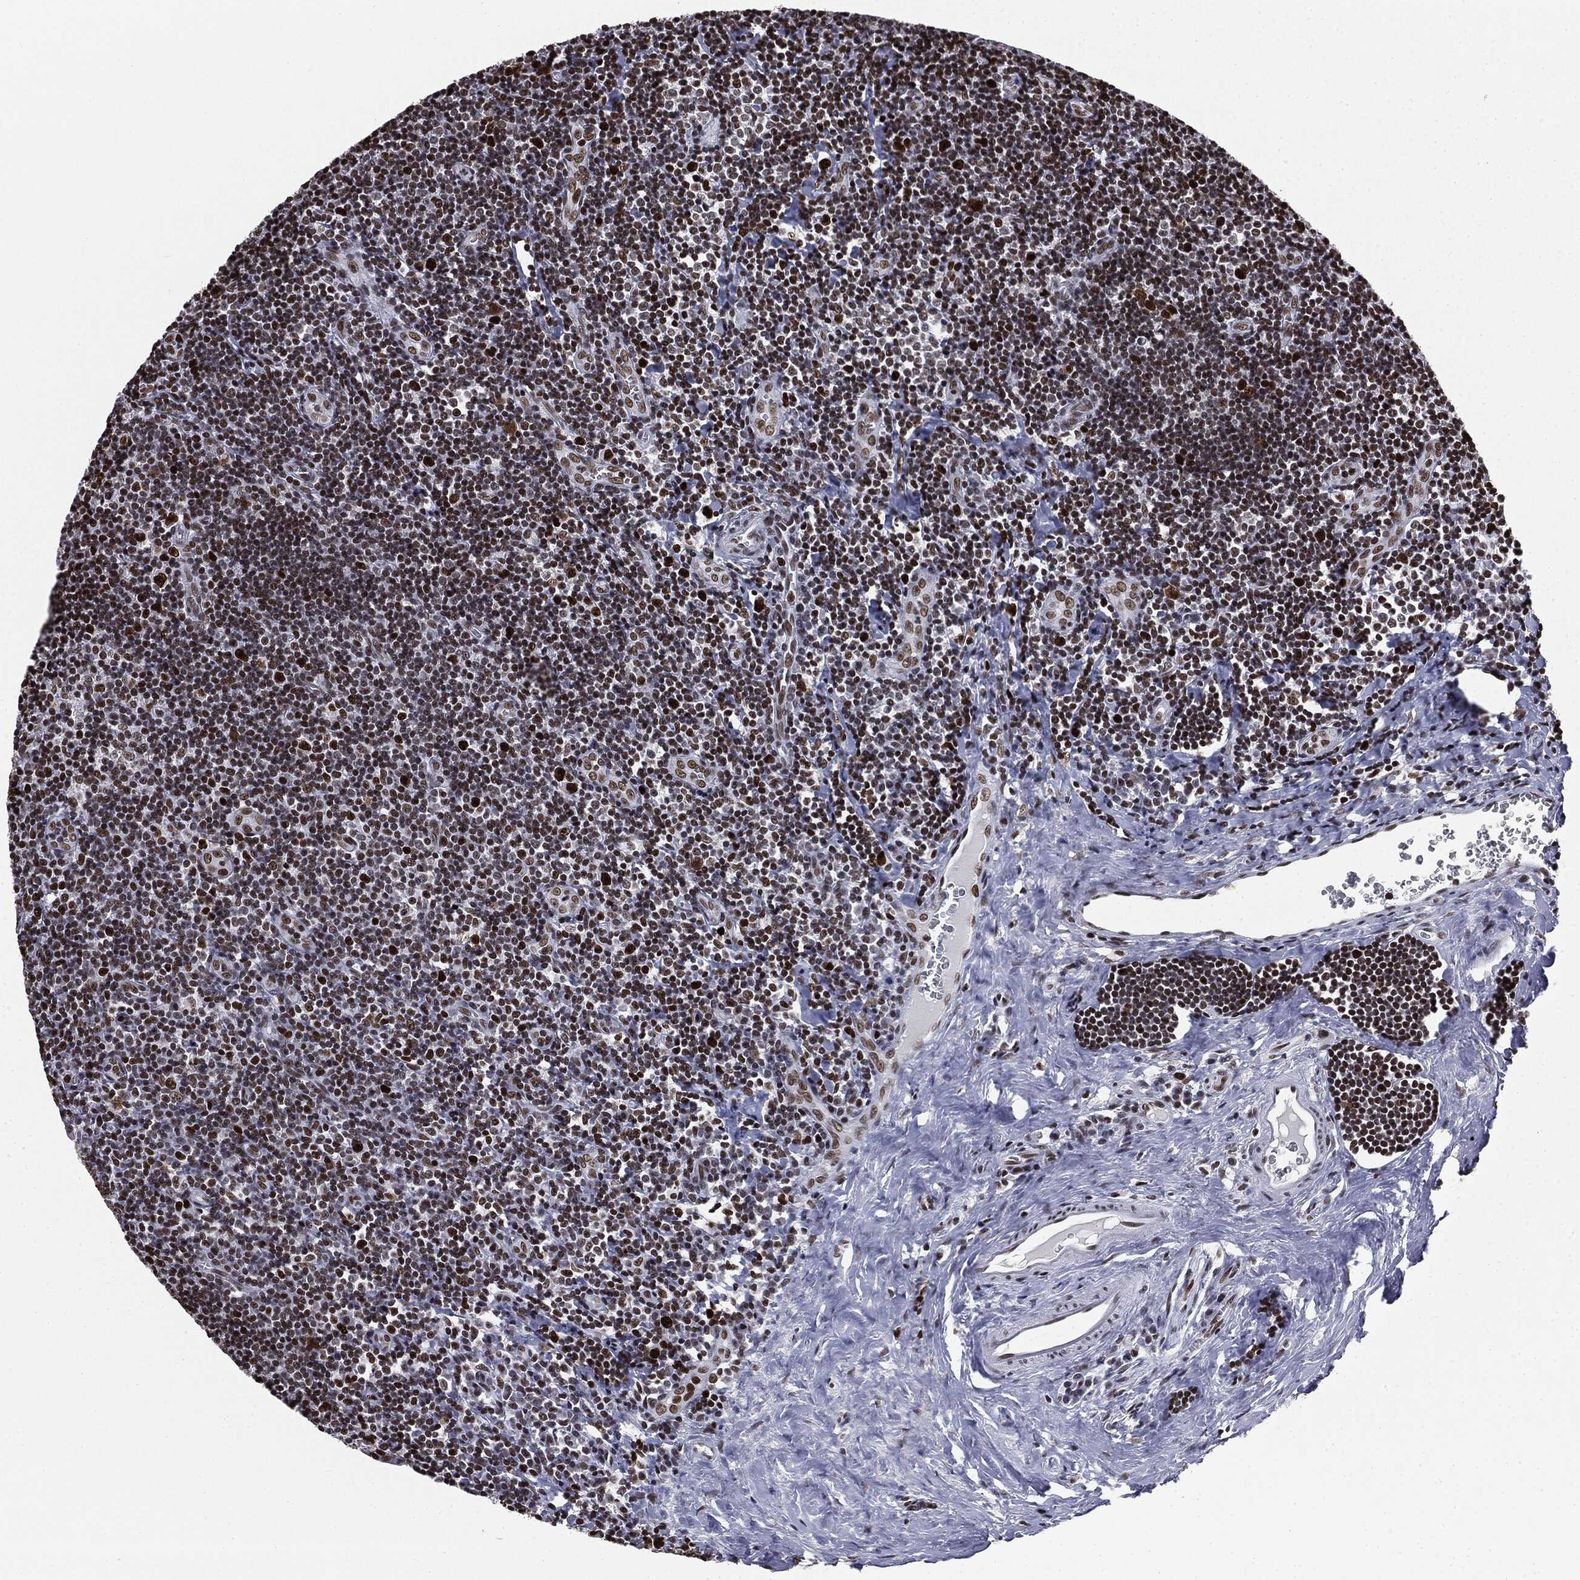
{"staining": {"intensity": "strong", "quantity": ">75%", "location": "nuclear"}, "tissue": "tonsil", "cell_type": "Germinal center cells", "image_type": "normal", "snomed": [{"axis": "morphology", "description": "Normal tissue, NOS"}, {"axis": "morphology", "description": "Inflammation, NOS"}, {"axis": "topography", "description": "Tonsil"}], "caption": "Protein staining demonstrates strong nuclear staining in approximately >75% of germinal center cells in benign tonsil.", "gene": "MSH2", "patient": {"sex": "female", "age": 31}}